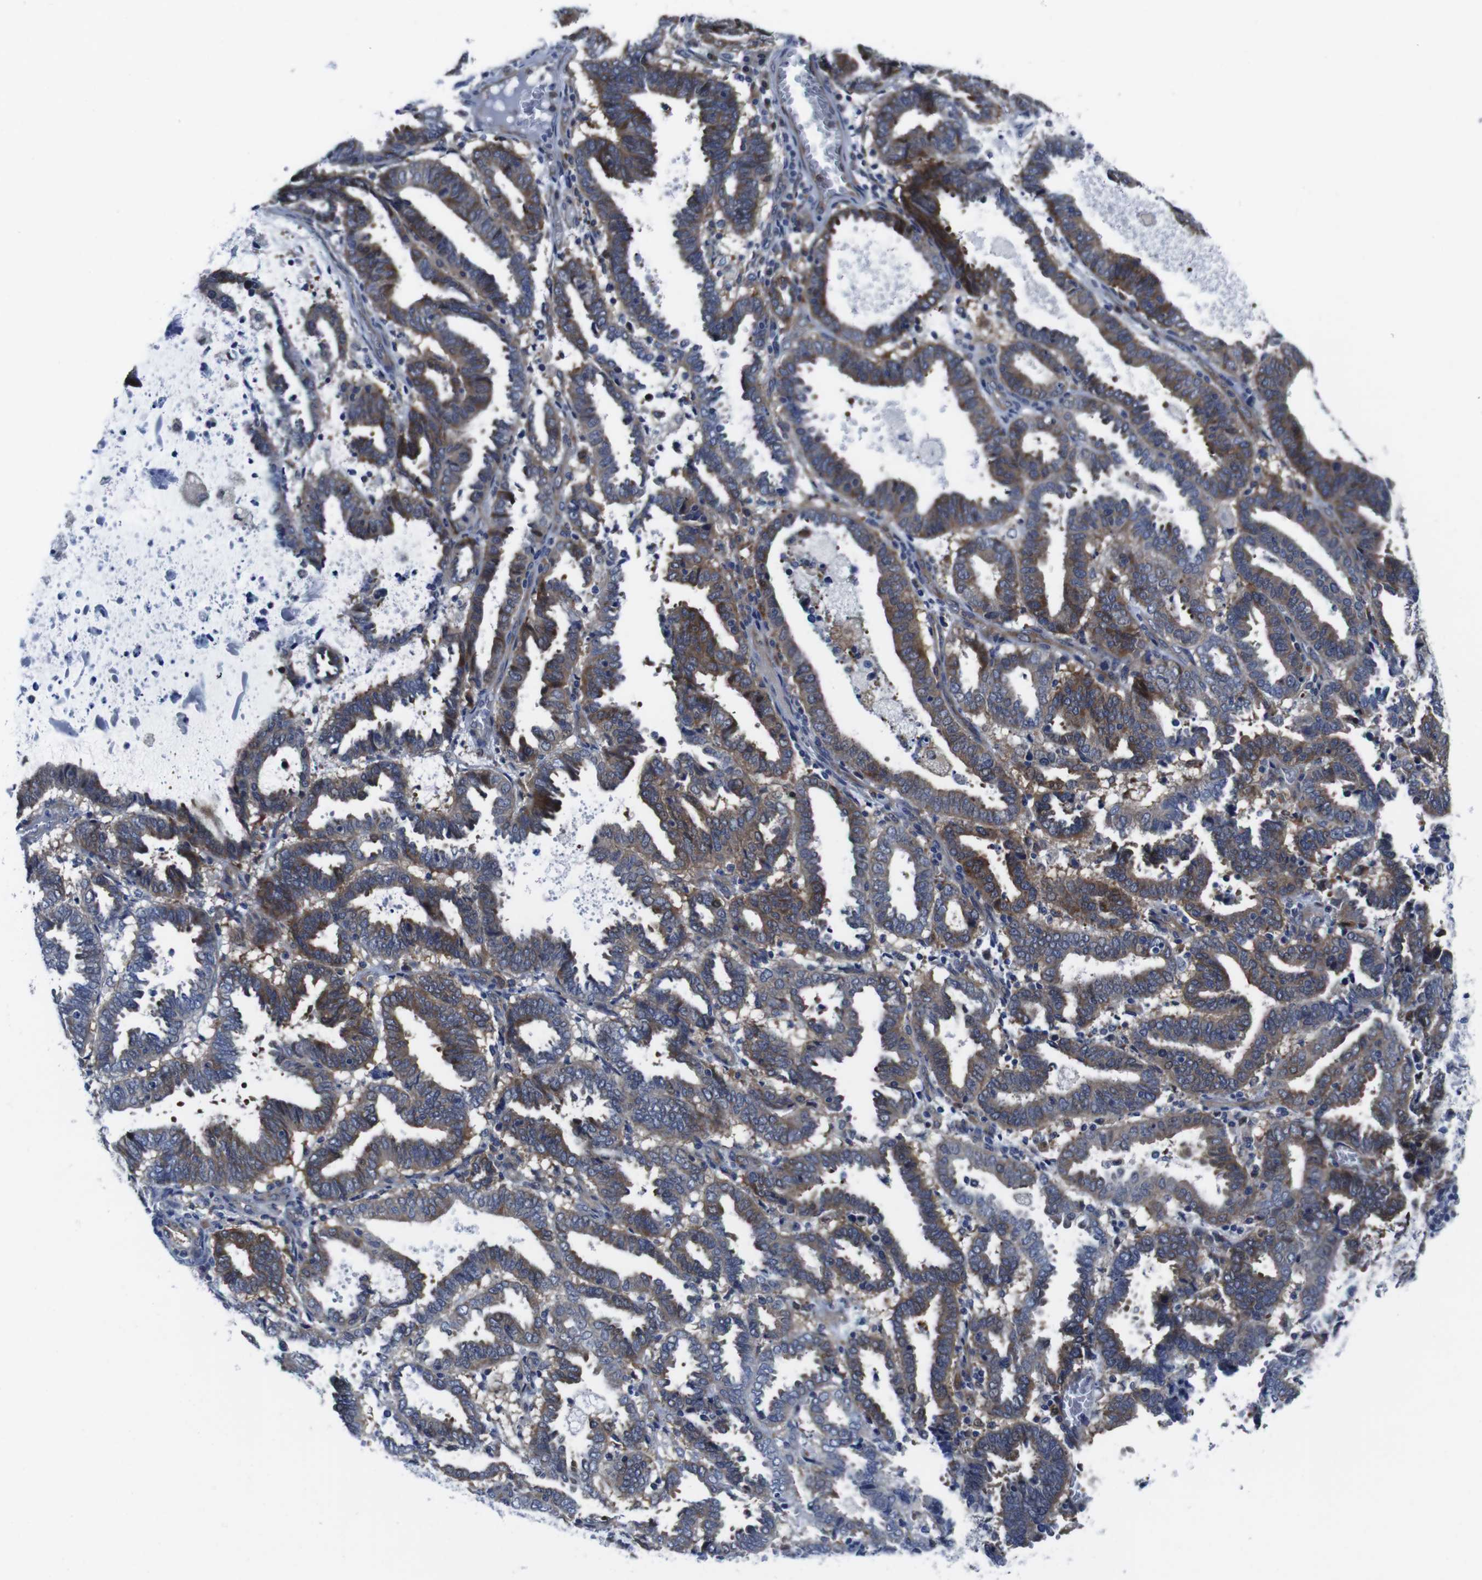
{"staining": {"intensity": "moderate", "quantity": ">75%", "location": "cytoplasmic/membranous"}, "tissue": "endometrial cancer", "cell_type": "Tumor cells", "image_type": "cancer", "snomed": [{"axis": "morphology", "description": "Adenocarcinoma, NOS"}, {"axis": "topography", "description": "Uterus"}], "caption": "IHC of human endometrial adenocarcinoma shows medium levels of moderate cytoplasmic/membranous expression in approximately >75% of tumor cells. (DAB (3,3'-diaminobenzidine) IHC with brightfield microscopy, high magnification).", "gene": "EIF4A1", "patient": {"sex": "female", "age": 83}}